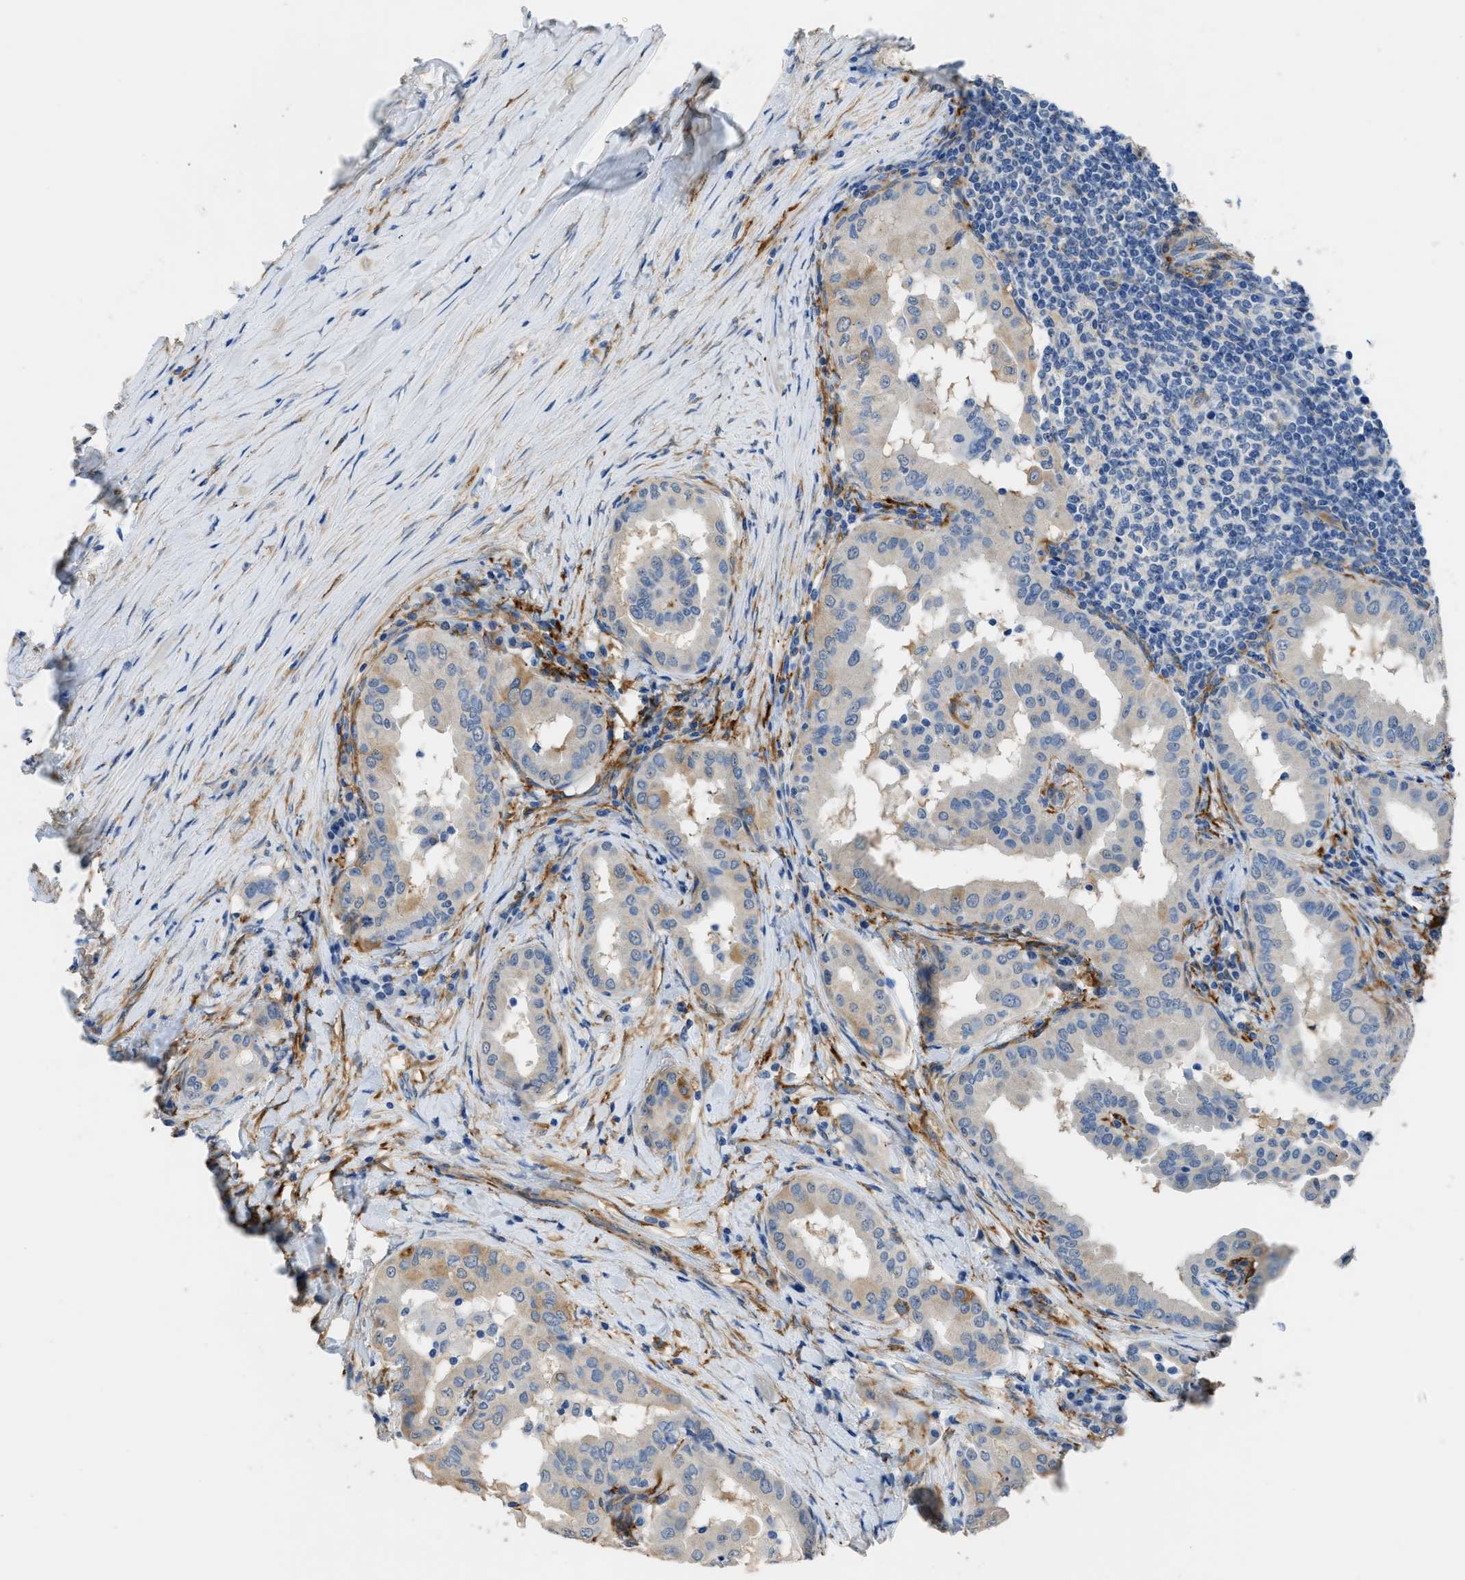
{"staining": {"intensity": "weak", "quantity": "<25%", "location": "cytoplasmic/membranous"}, "tissue": "thyroid cancer", "cell_type": "Tumor cells", "image_type": "cancer", "snomed": [{"axis": "morphology", "description": "Papillary adenocarcinoma, NOS"}, {"axis": "topography", "description": "Thyroid gland"}], "caption": "Immunohistochemistry (IHC) histopathology image of thyroid cancer stained for a protein (brown), which shows no positivity in tumor cells.", "gene": "ZSWIM5", "patient": {"sex": "male", "age": 33}}